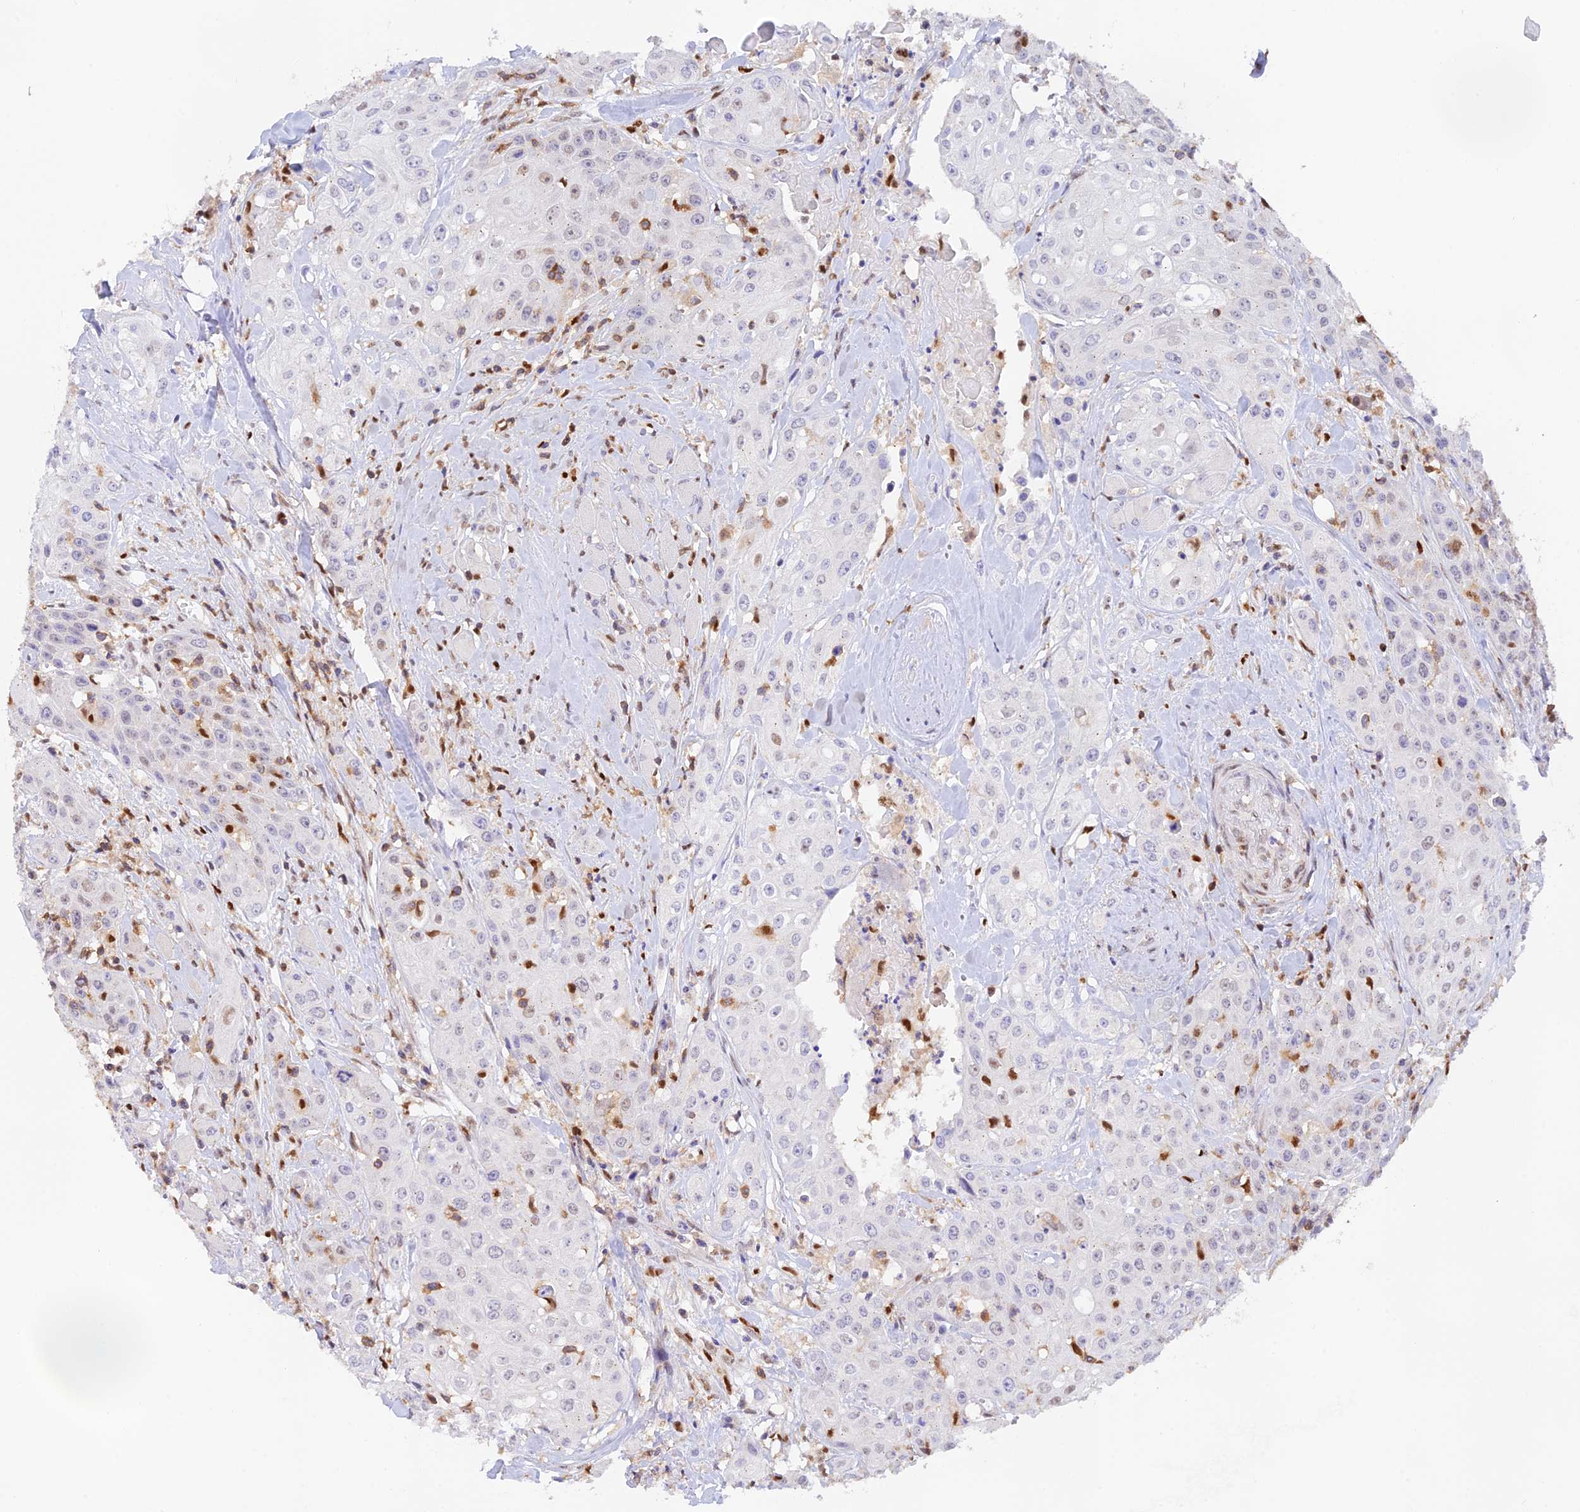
{"staining": {"intensity": "weak", "quantity": "25%-75%", "location": "nuclear"}, "tissue": "head and neck cancer", "cell_type": "Tumor cells", "image_type": "cancer", "snomed": [{"axis": "morphology", "description": "Squamous cell carcinoma, NOS"}, {"axis": "topography", "description": "Oral tissue"}, {"axis": "topography", "description": "Head-Neck"}], "caption": "High-power microscopy captured an immunohistochemistry histopathology image of squamous cell carcinoma (head and neck), revealing weak nuclear expression in approximately 25%-75% of tumor cells.", "gene": "DENND1C", "patient": {"sex": "female", "age": 82}}